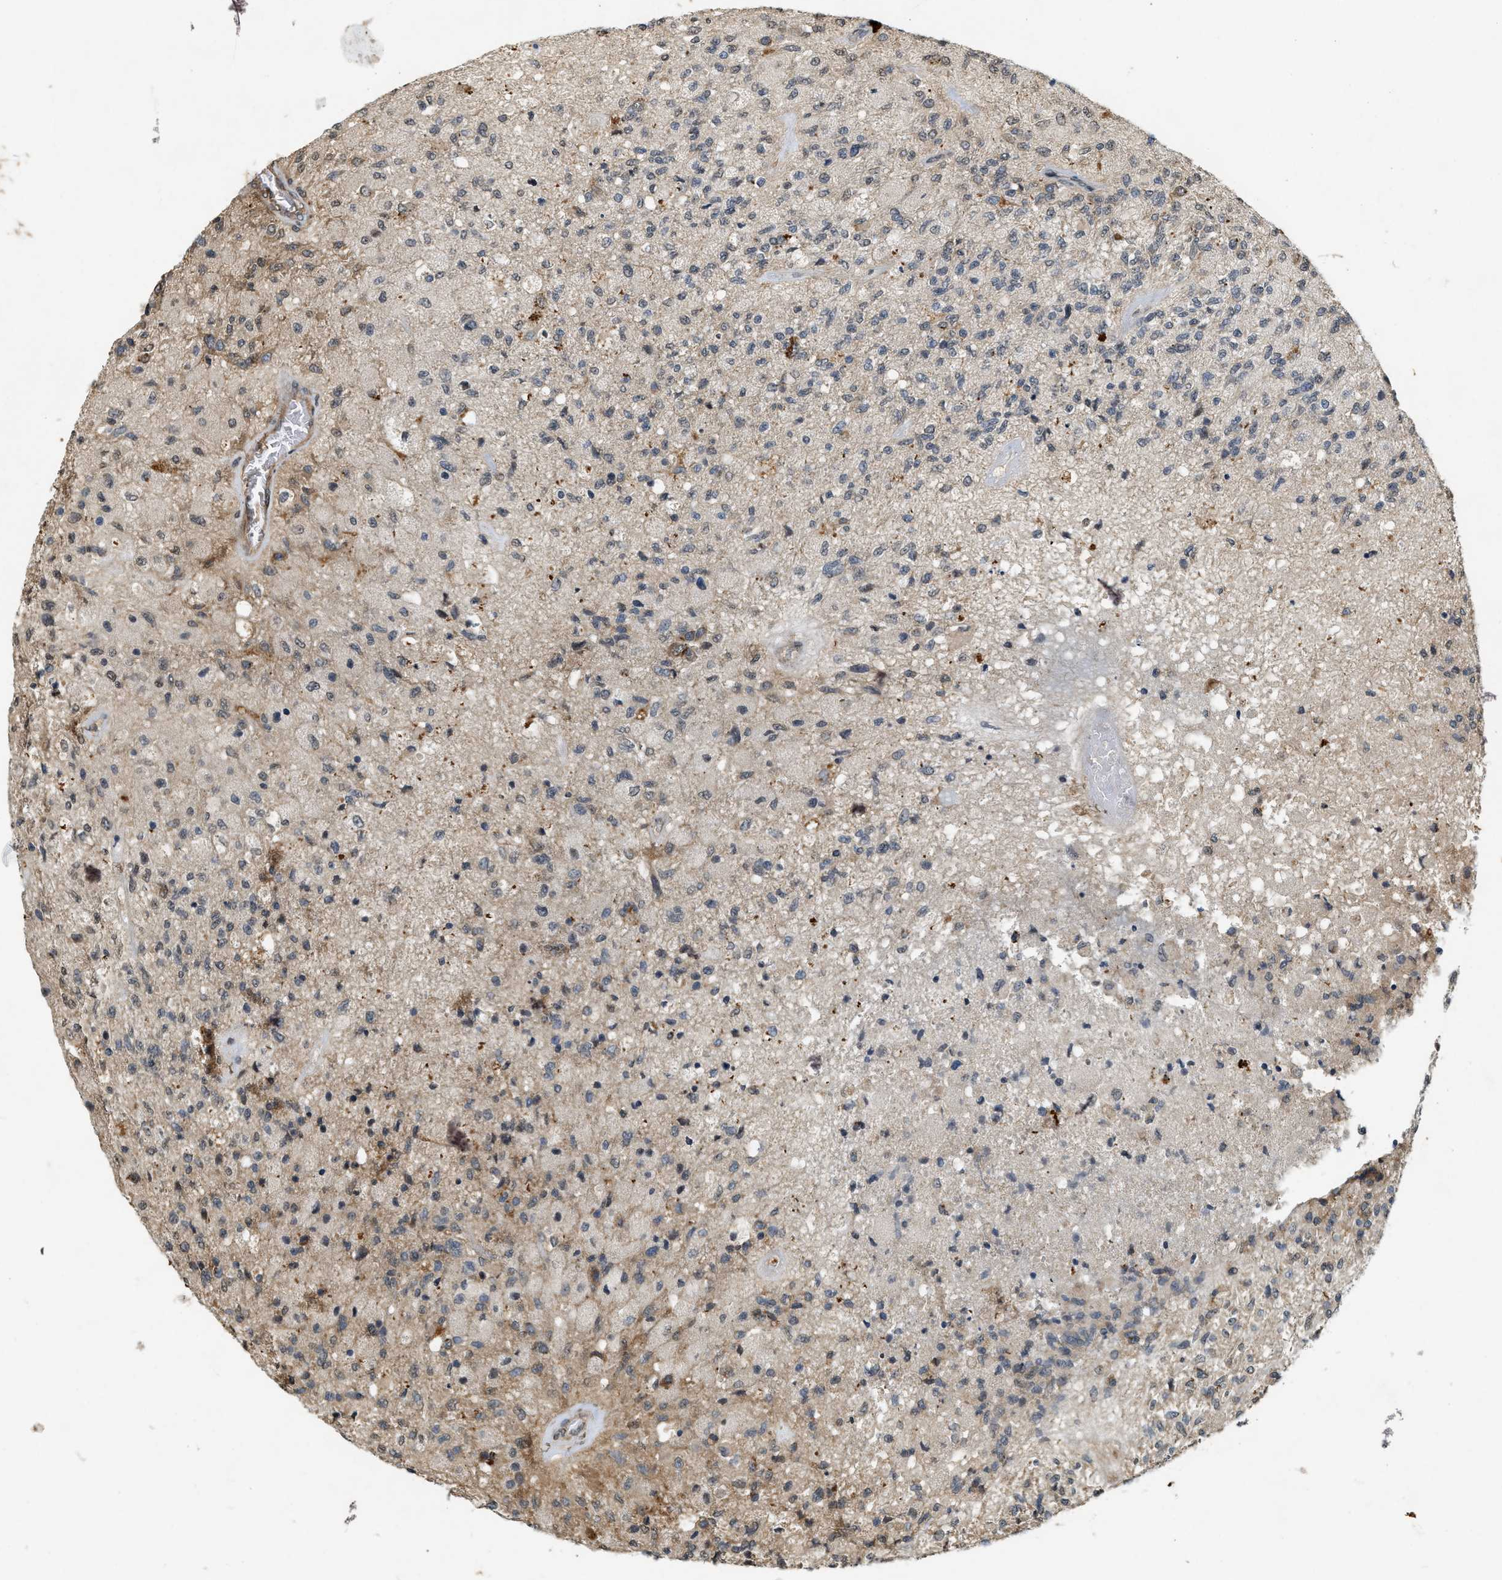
{"staining": {"intensity": "weak", "quantity": "<25%", "location": "cytoplasmic/membranous"}, "tissue": "glioma", "cell_type": "Tumor cells", "image_type": "cancer", "snomed": [{"axis": "morphology", "description": "Normal tissue, NOS"}, {"axis": "morphology", "description": "Glioma, malignant, High grade"}, {"axis": "topography", "description": "Cerebral cortex"}], "caption": "High power microscopy micrograph of an IHC histopathology image of glioma, revealing no significant staining in tumor cells.", "gene": "KIF21A", "patient": {"sex": "male", "age": 77}}